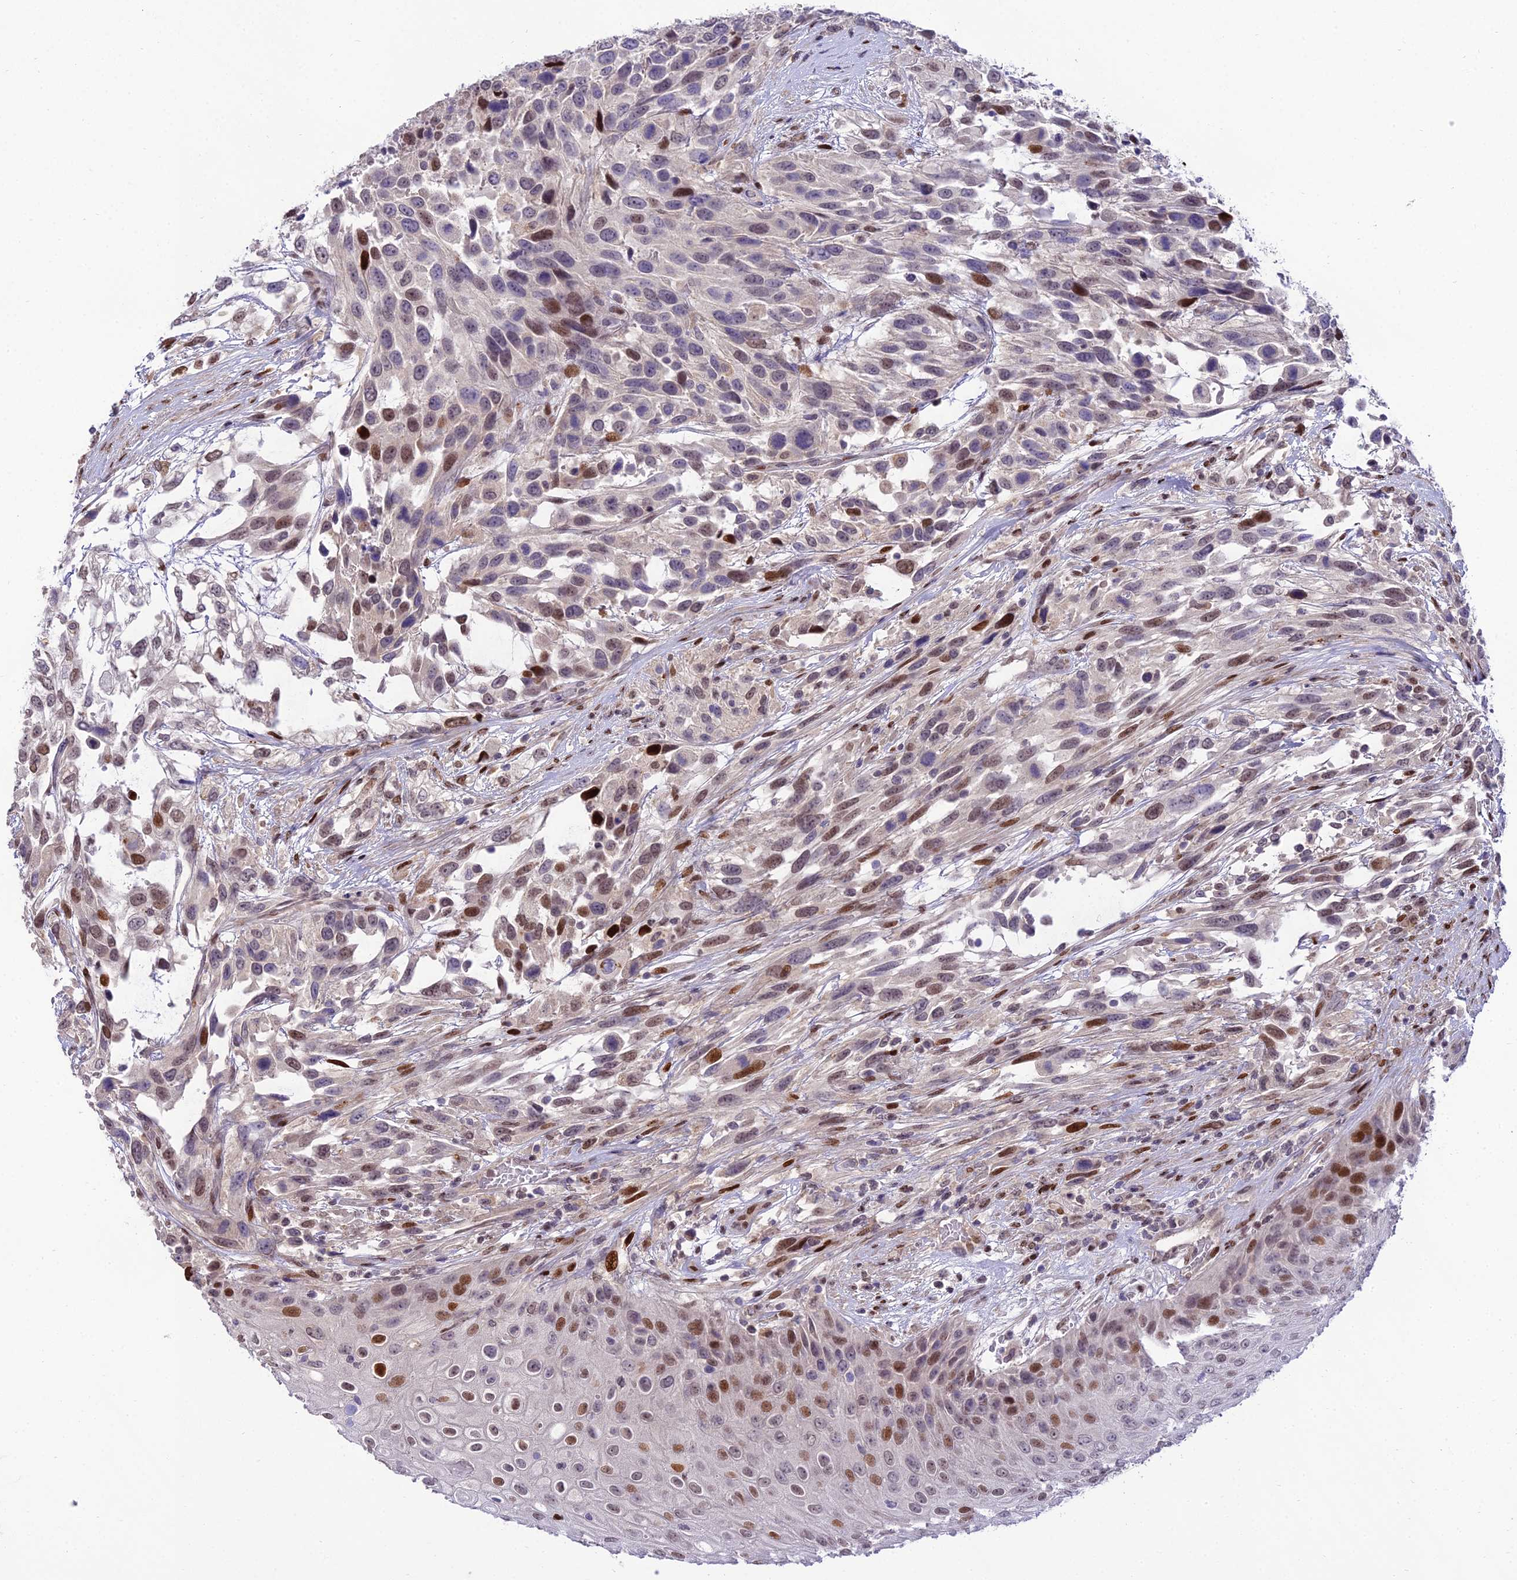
{"staining": {"intensity": "moderate", "quantity": "25%-75%", "location": "nuclear"}, "tissue": "urothelial cancer", "cell_type": "Tumor cells", "image_type": "cancer", "snomed": [{"axis": "morphology", "description": "Urothelial carcinoma, High grade"}, {"axis": "topography", "description": "Urinary bladder"}], "caption": "Moderate nuclear expression is present in approximately 25%-75% of tumor cells in high-grade urothelial carcinoma. (DAB (3,3'-diaminobenzidine) = brown stain, brightfield microscopy at high magnification).", "gene": "ZNF707", "patient": {"sex": "female", "age": 70}}